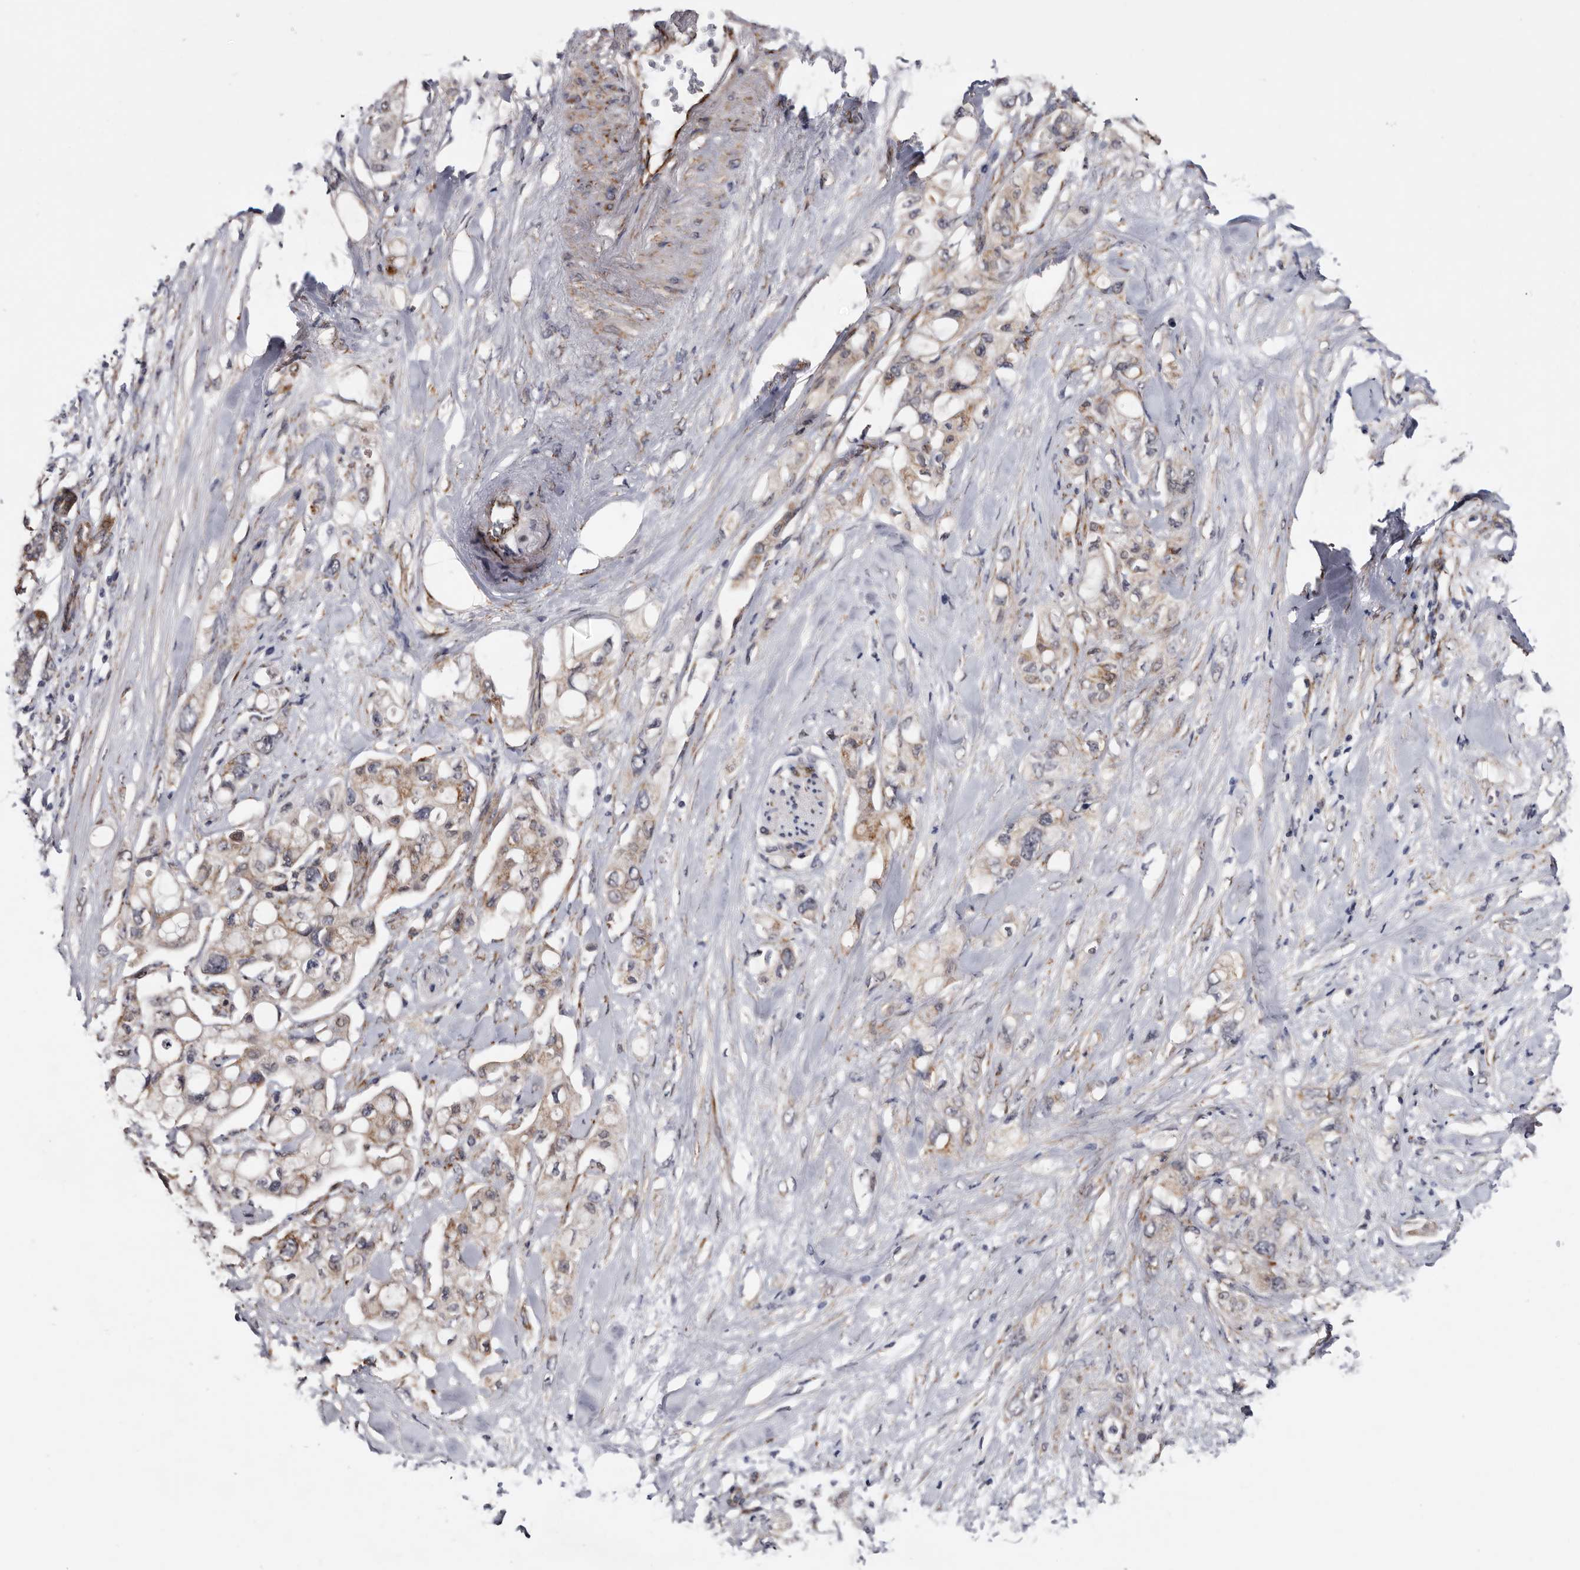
{"staining": {"intensity": "weak", "quantity": "<25%", "location": "cytoplasmic/membranous"}, "tissue": "pancreatic cancer", "cell_type": "Tumor cells", "image_type": "cancer", "snomed": [{"axis": "morphology", "description": "Adenocarcinoma, NOS"}, {"axis": "topography", "description": "Pancreas"}], "caption": "This is an IHC histopathology image of pancreatic cancer. There is no positivity in tumor cells.", "gene": "ARMCX2", "patient": {"sex": "female", "age": 56}}